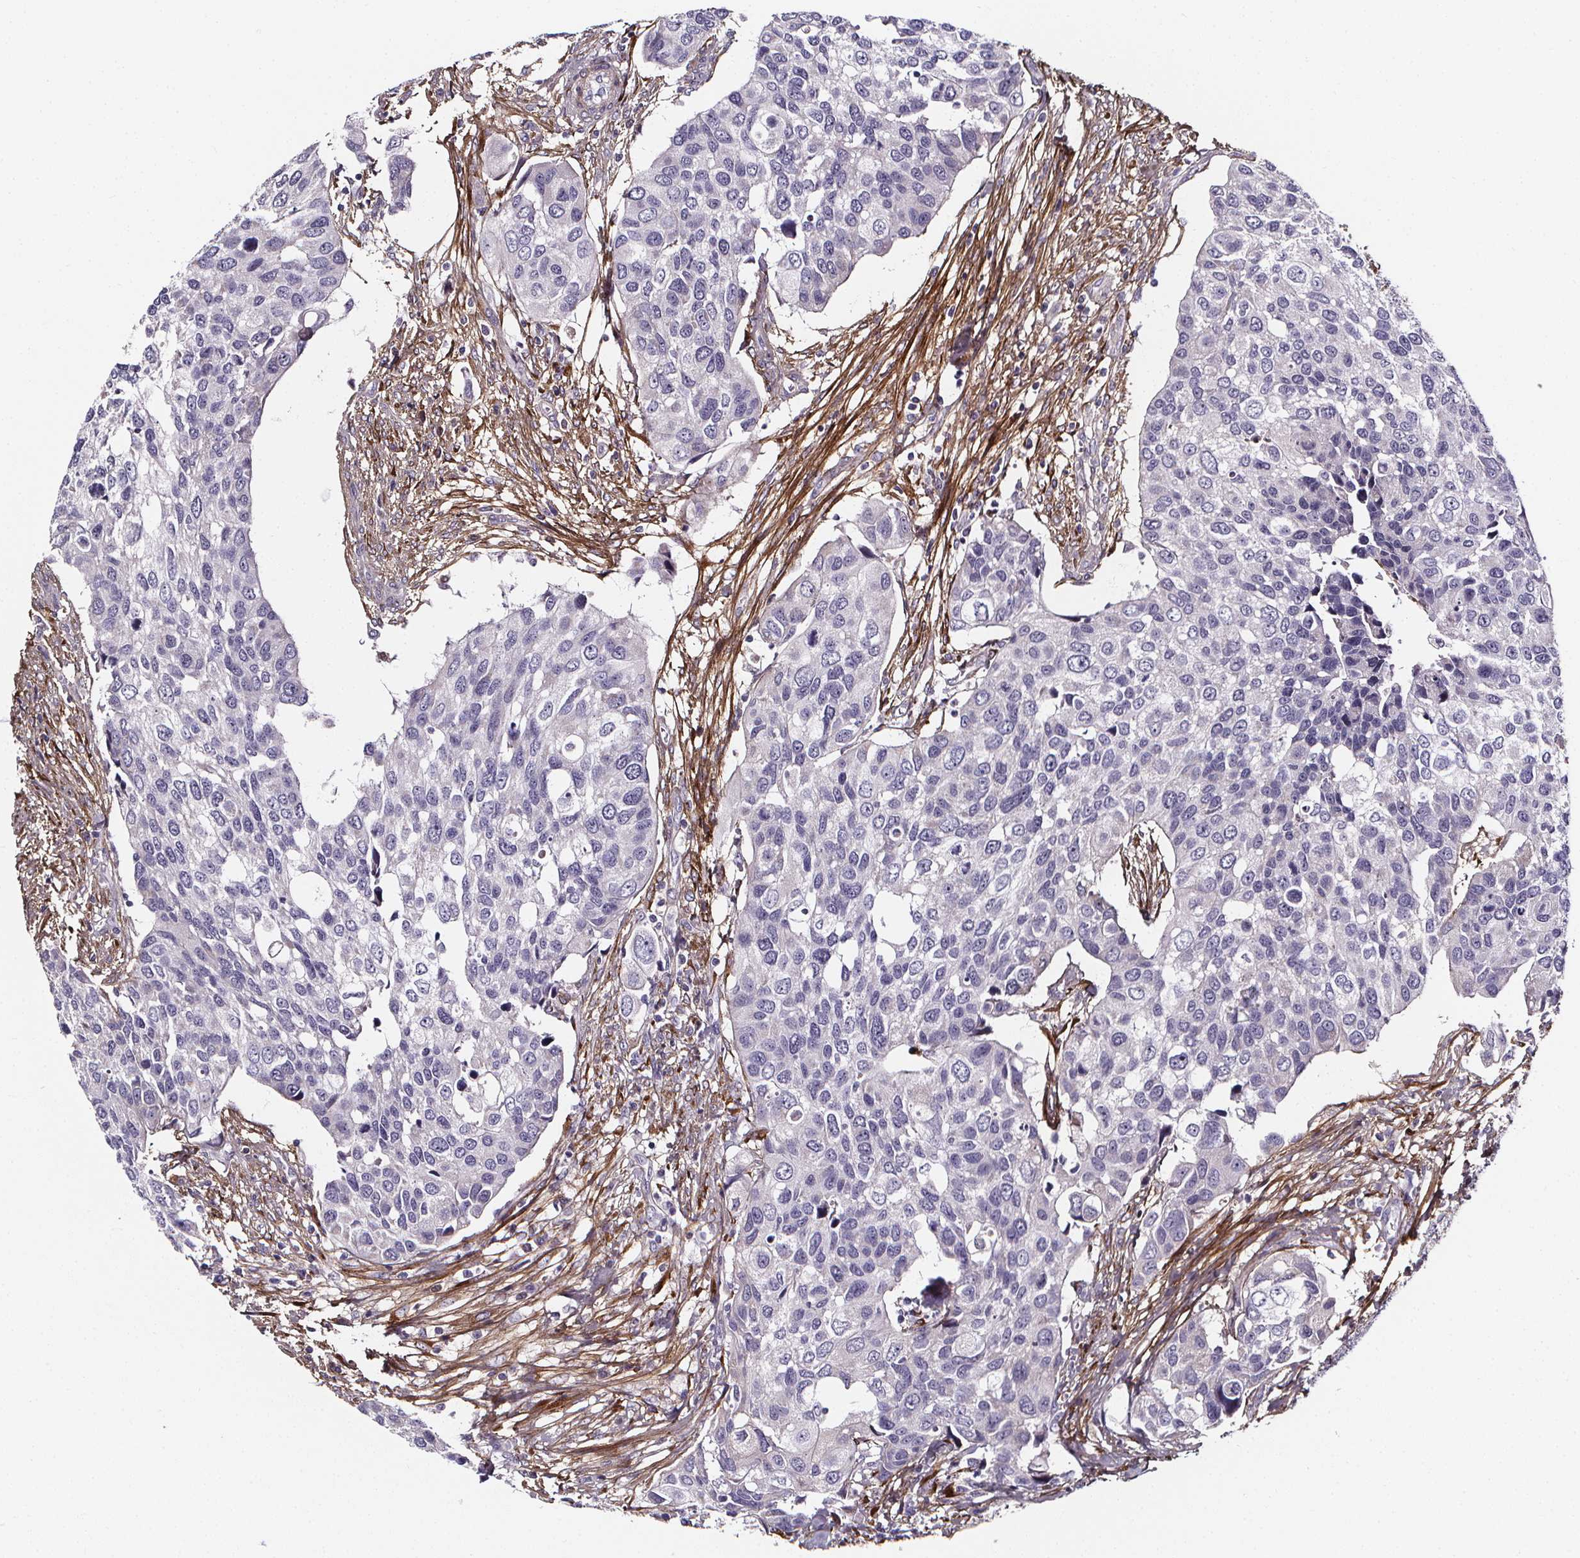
{"staining": {"intensity": "negative", "quantity": "none", "location": "none"}, "tissue": "urothelial cancer", "cell_type": "Tumor cells", "image_type": "cancer", "snomed": [{"axis": "morphology", "description": "Urothelial carcinoma, High grade"}, {"axis": "topography", "description": "Urinary bladder"}], "caption": "Immunohistochemistry (IHC) photomicrograph of neoplastic tissue: urothelial cancer stained with DAB reveals no significant protein expression in tumor cells.", "gene": "AEBP1", "patient": {"sex": "male", "age": 60}}